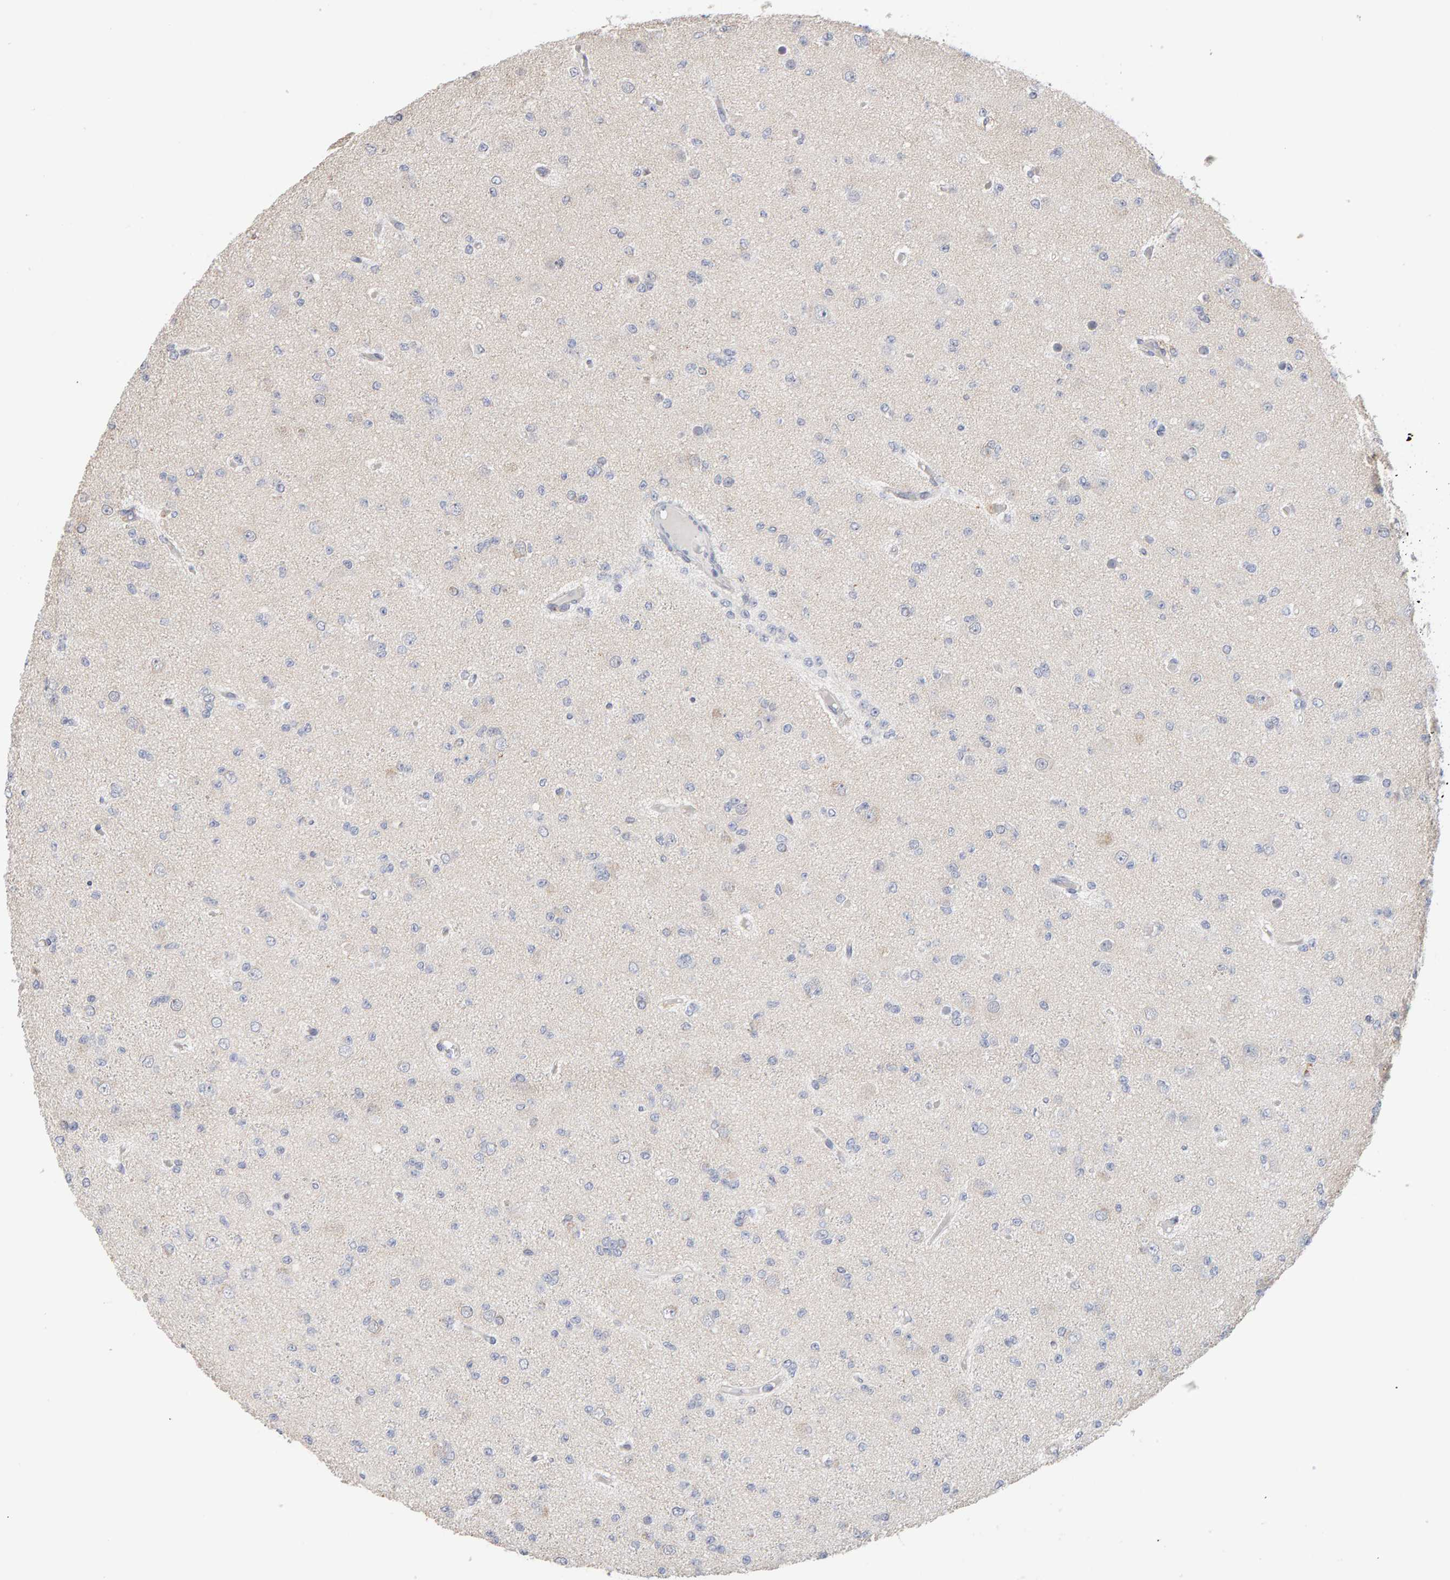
{"staining": {"intensity": "negative", "quantity": "none", "location": "none"}, "tissue": "glioma", "cell_type": "Tumor cells", "image_type": "cancer", "snomed": [{"axis": "morphology", "description": "Glioma, malignant, Low grade"}, {"axis": "topography", "description": "Brain"}], "caption": "High power microscopy image of an immunohistochemistry (IHC) histopathology image of glioma, revealing no significant positivity in tumor cells. (DAB (3,3'-diaminobenzidine) immunohistochemistry (IHC), high magnification).", "gene": "SGPL1", "patient": {"sex": "female", "age": 22}}